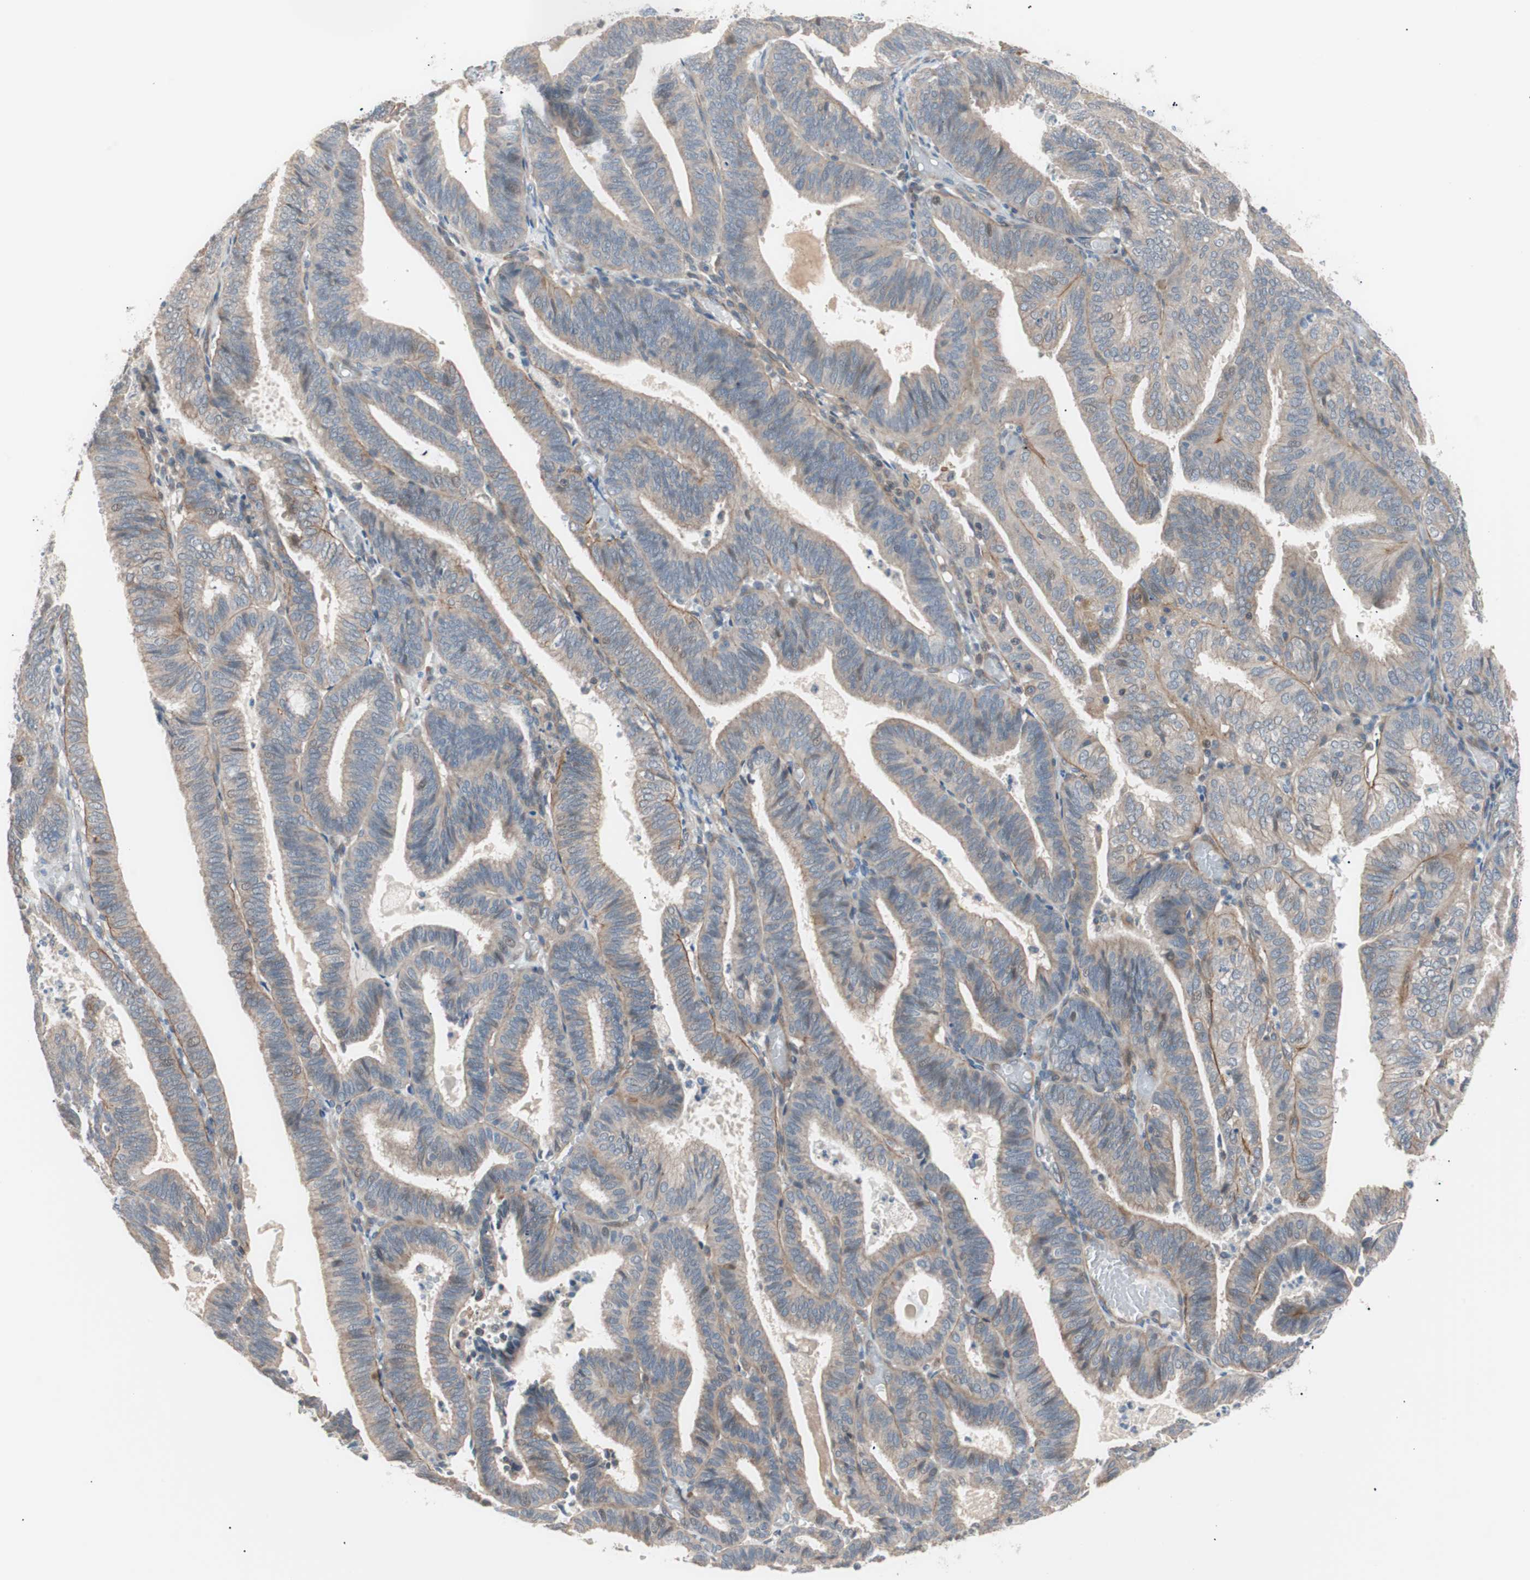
{"staining": {"intensity": "weak", "quantity": ">75%", "location": "cytoplasmic/membranous"}, "tissue": "endometrial cancer", "cell_type": "Tumor cells", "image_type": "cancer", "snomed": [{"axis": "morphology", "description": "Adenocarcinoma, NOS"}, {"axis": "topography", "description": "Uterus"}], "caption": "IHC (DAB) staining of endometrial cancer shows weak cytoplasmic/membranous protein expression in approximately >75% of tumor cells.", "gene": "SMG1", "patient": {"sex": "female", "age": 60}}